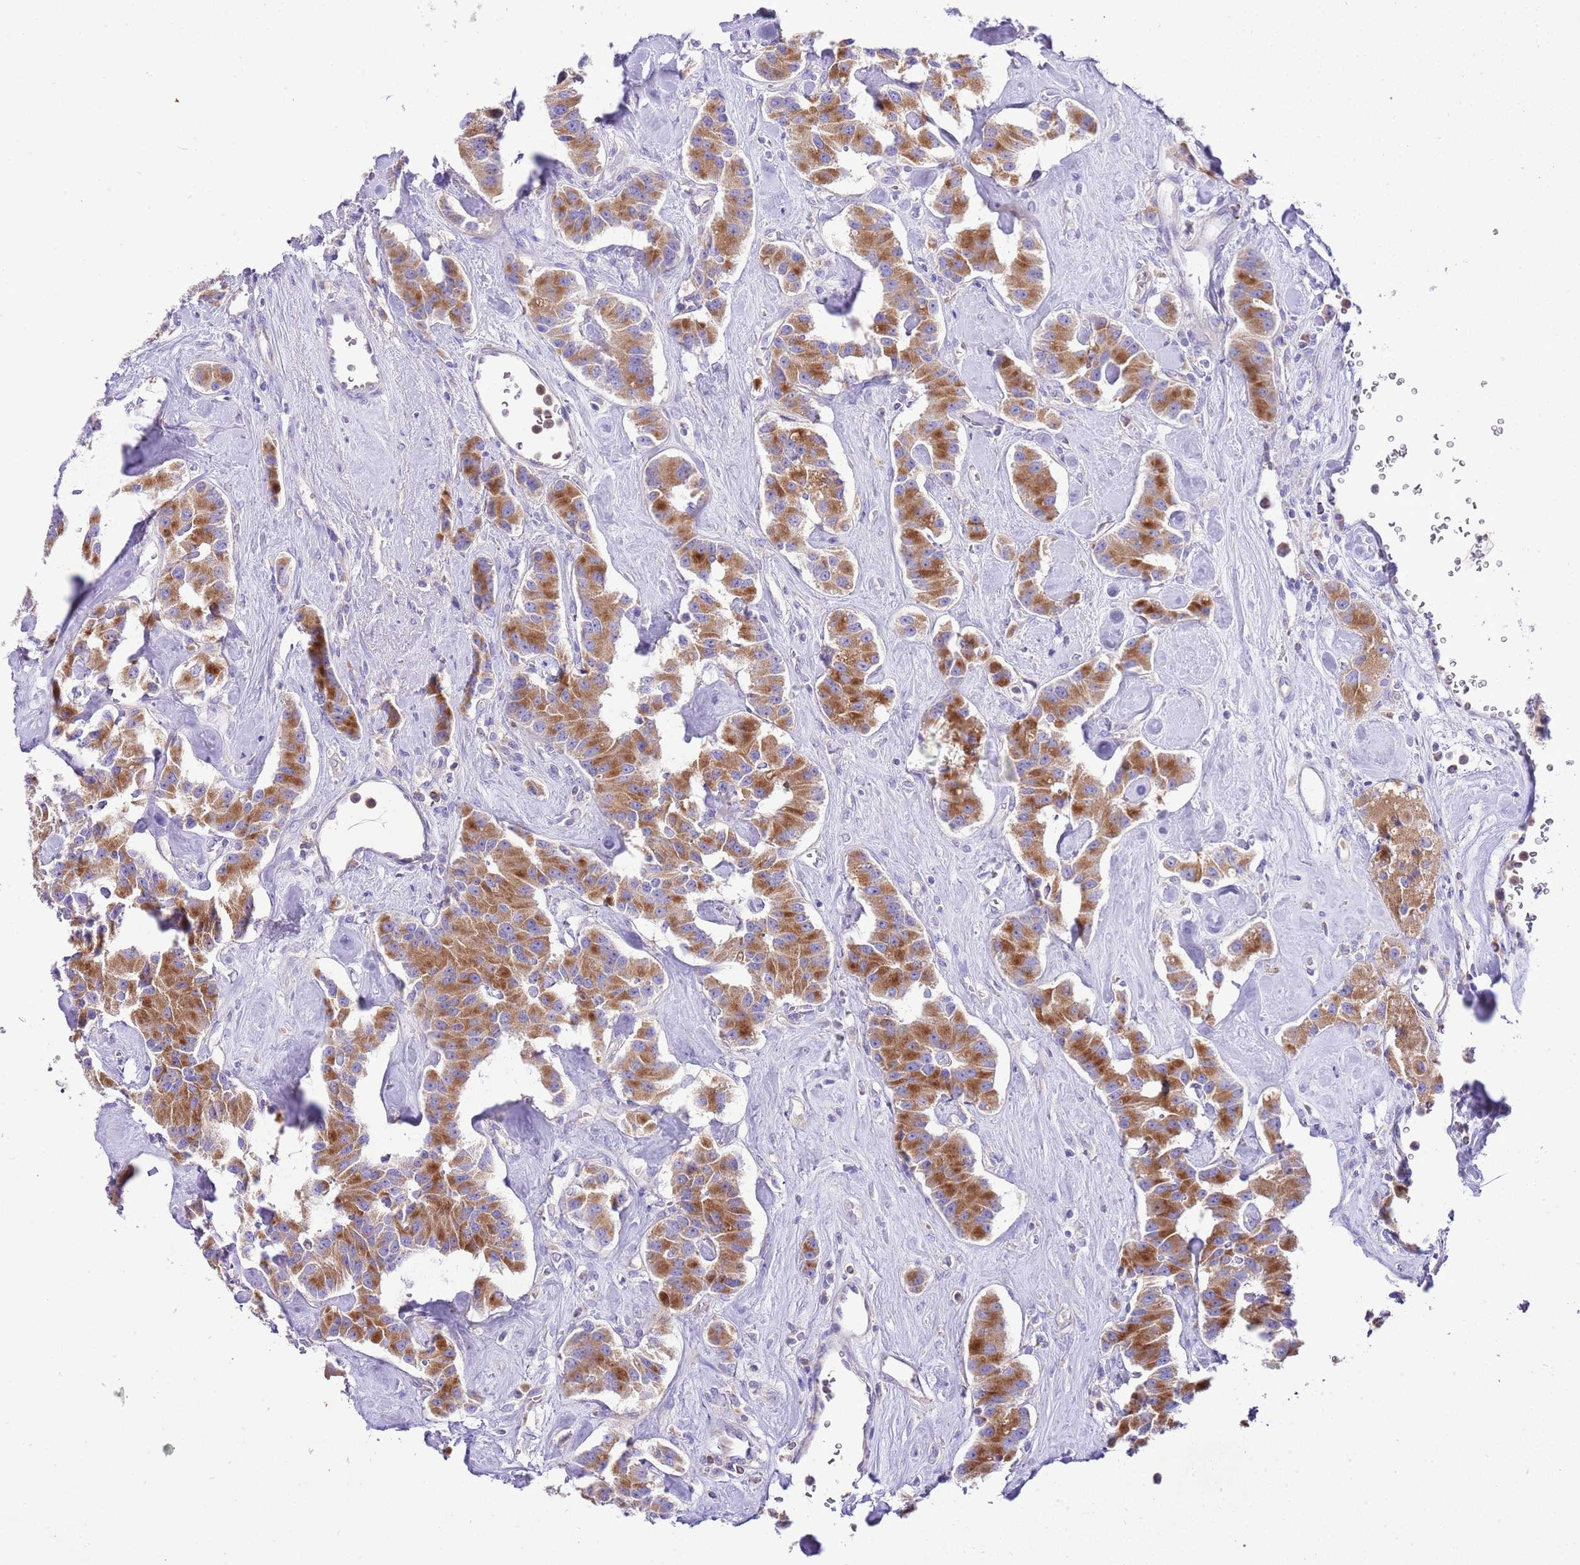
{"staining": {"intensity": "strong", "quantity": ">75%", "location": "cytoplasmic/membranous"}, "tissue": "carcinoid", "cell_type": "Tumor cells", "image_type": "cancer", "snomed": [{"axis": "morphology", "description": "Carcinoid, malignant, NOS"}, {"axis": "topography", "description": "Pancreas"}], "caption": "Carcinoid tissue shows strong cytoplasmic/membranous staining in approximately >75% of tumor cells, visualized by immunohistochemistry.", "gene": "RPS10", "patient": {"sex": "male", "age": 41}}